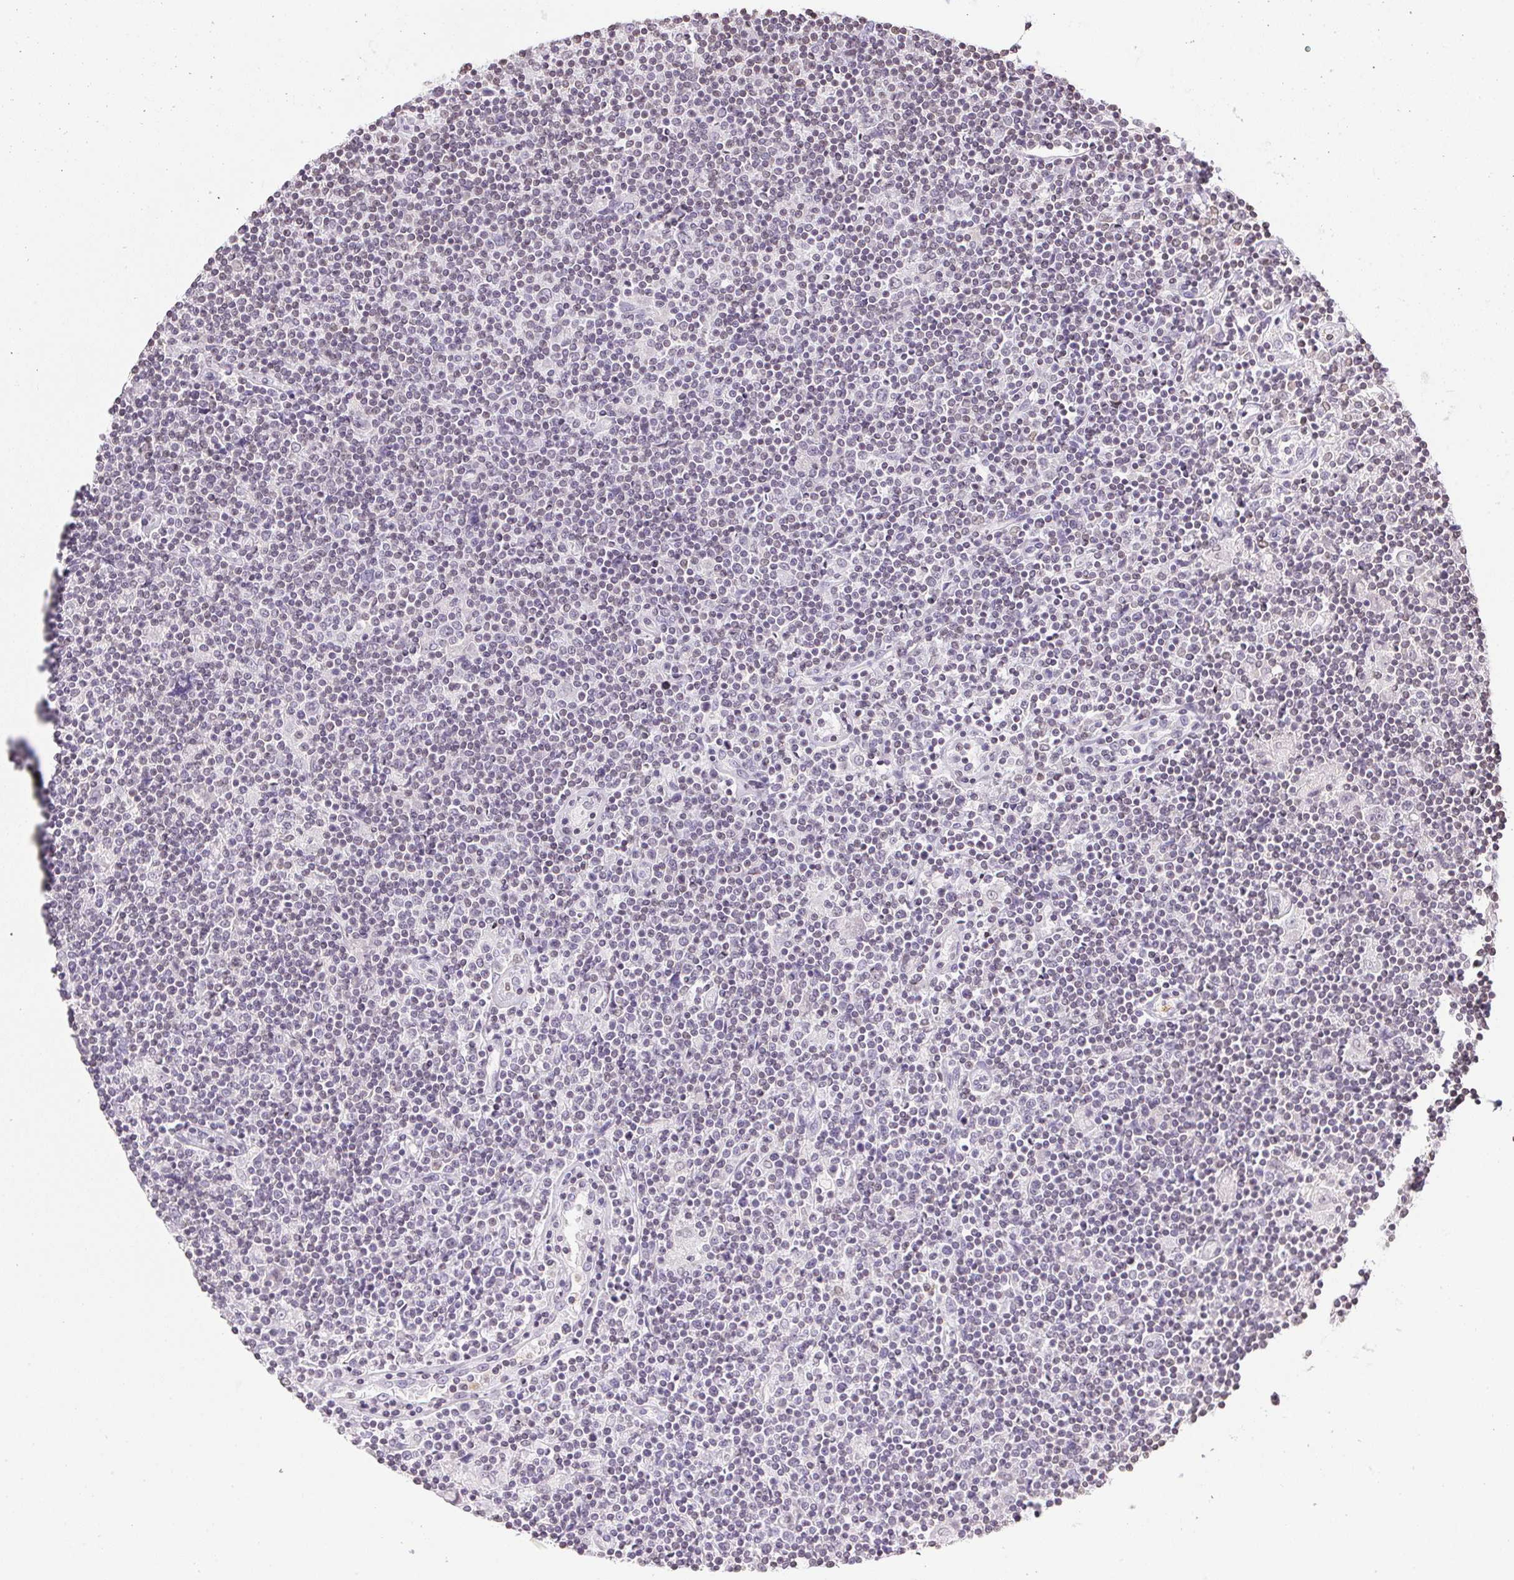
{"staining": {"intensity": "negative", "quantity": "none", "location": "none"}, "tissue": "lymphoma", "cell_type": "Tumor cells", "image_type": "cancer", "snomed": [{"axis": "morphology", "description": "Hodgkin's disease, NOS"}, {"axis": "topography", "description": "Lymph node"}], "caption": "This is an IHC photomicrograph of human Hodgkin's disease. There is no staining in tumor cells.", "gene": "PRL", "patient": {"sex": "male", "age": 40}}